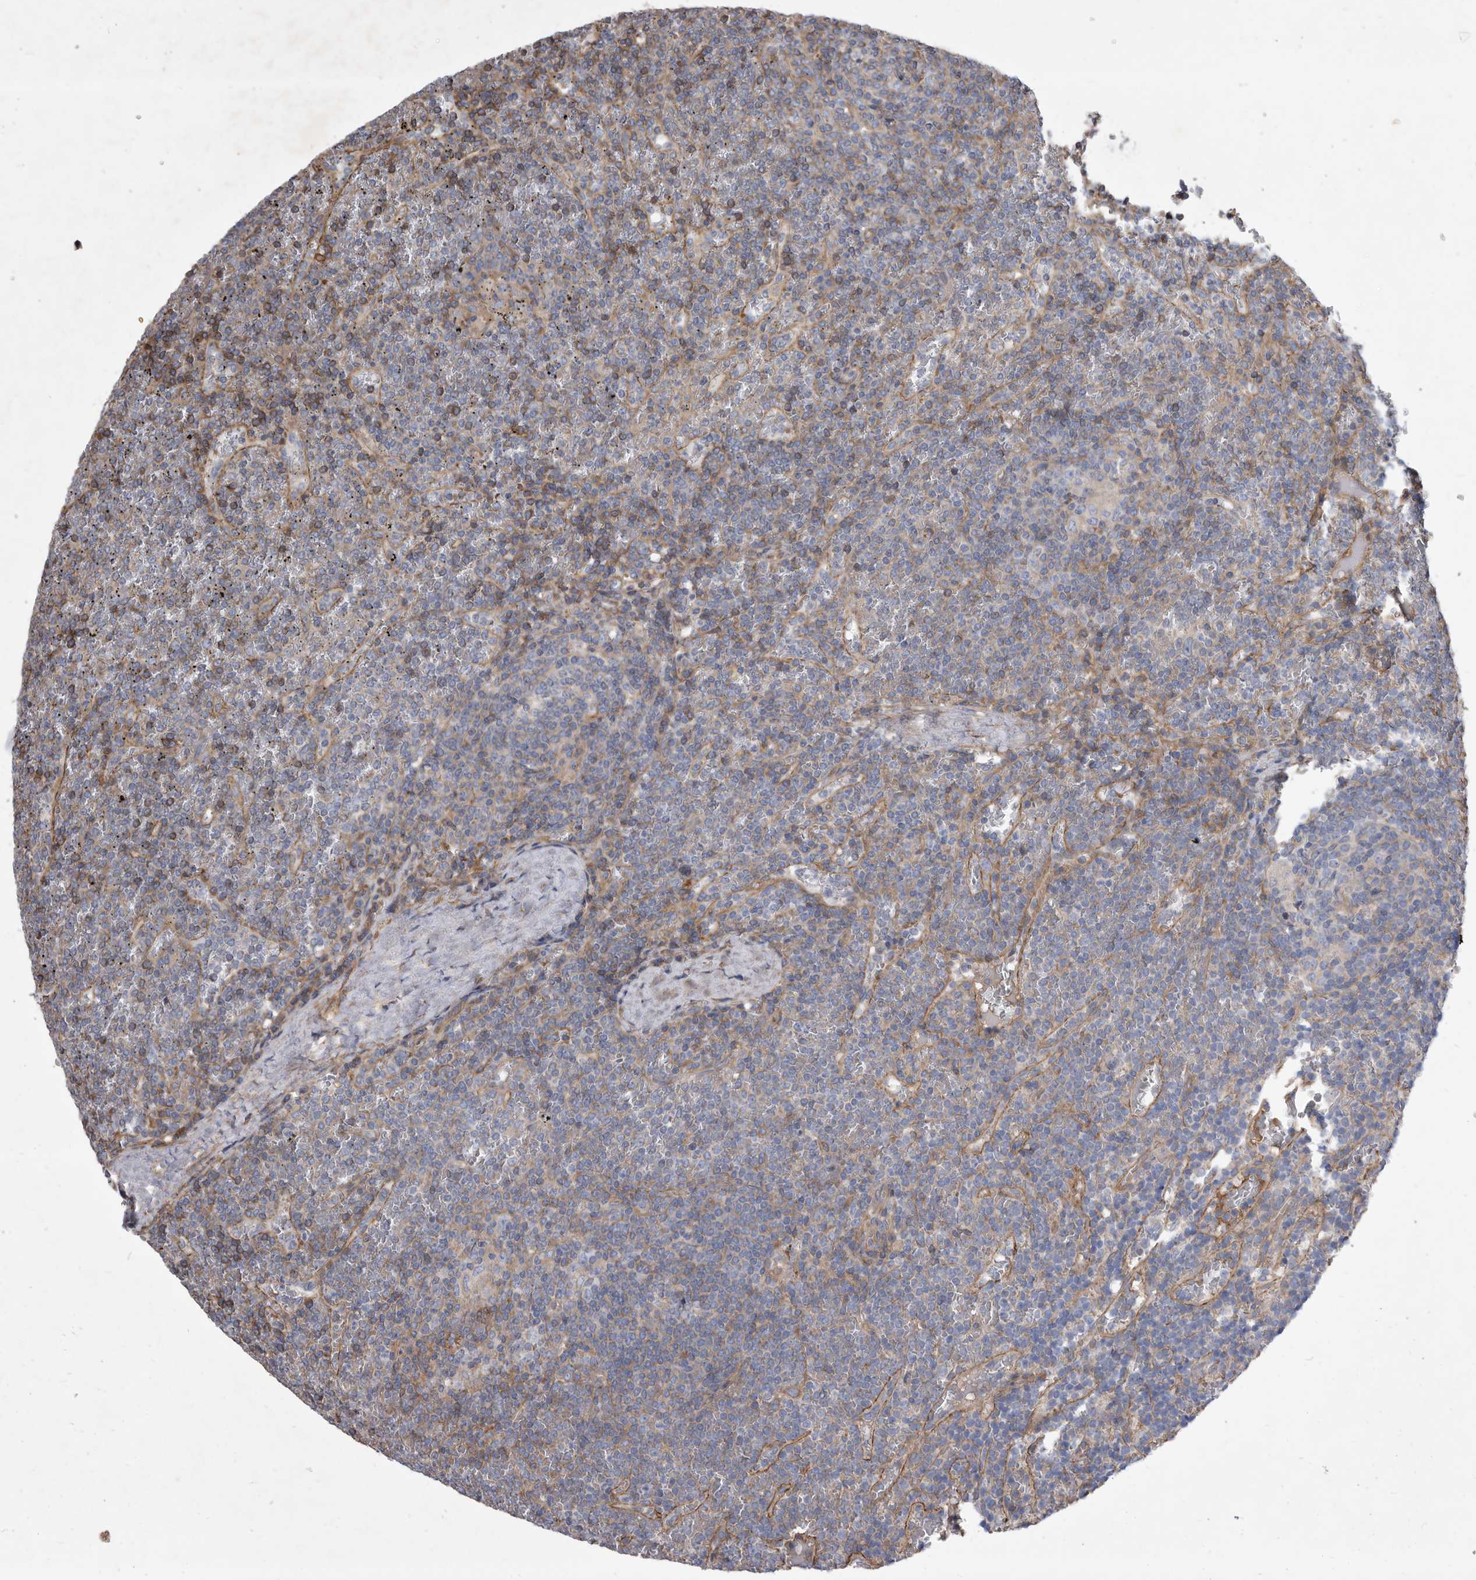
{"staining": {"intensity": "negative", "quantity": "none", "location": "none"}, "tissue": "lymphoma", "cell_type": "Tumor cells", "image_type": "cancer", "snomed": [{"axis": "morphology", "description": "Malignant lymphoma, non-Hodgkin's type, Low grade"}, {"axis": "topography", "description": "Spleen"}], "caption": "The IHC photomicrograph has no significant positivity in tumor cells of lymphoma tissue.", "gene": "ATP13A3", "patient": {"sex": "female", "age": 19}}